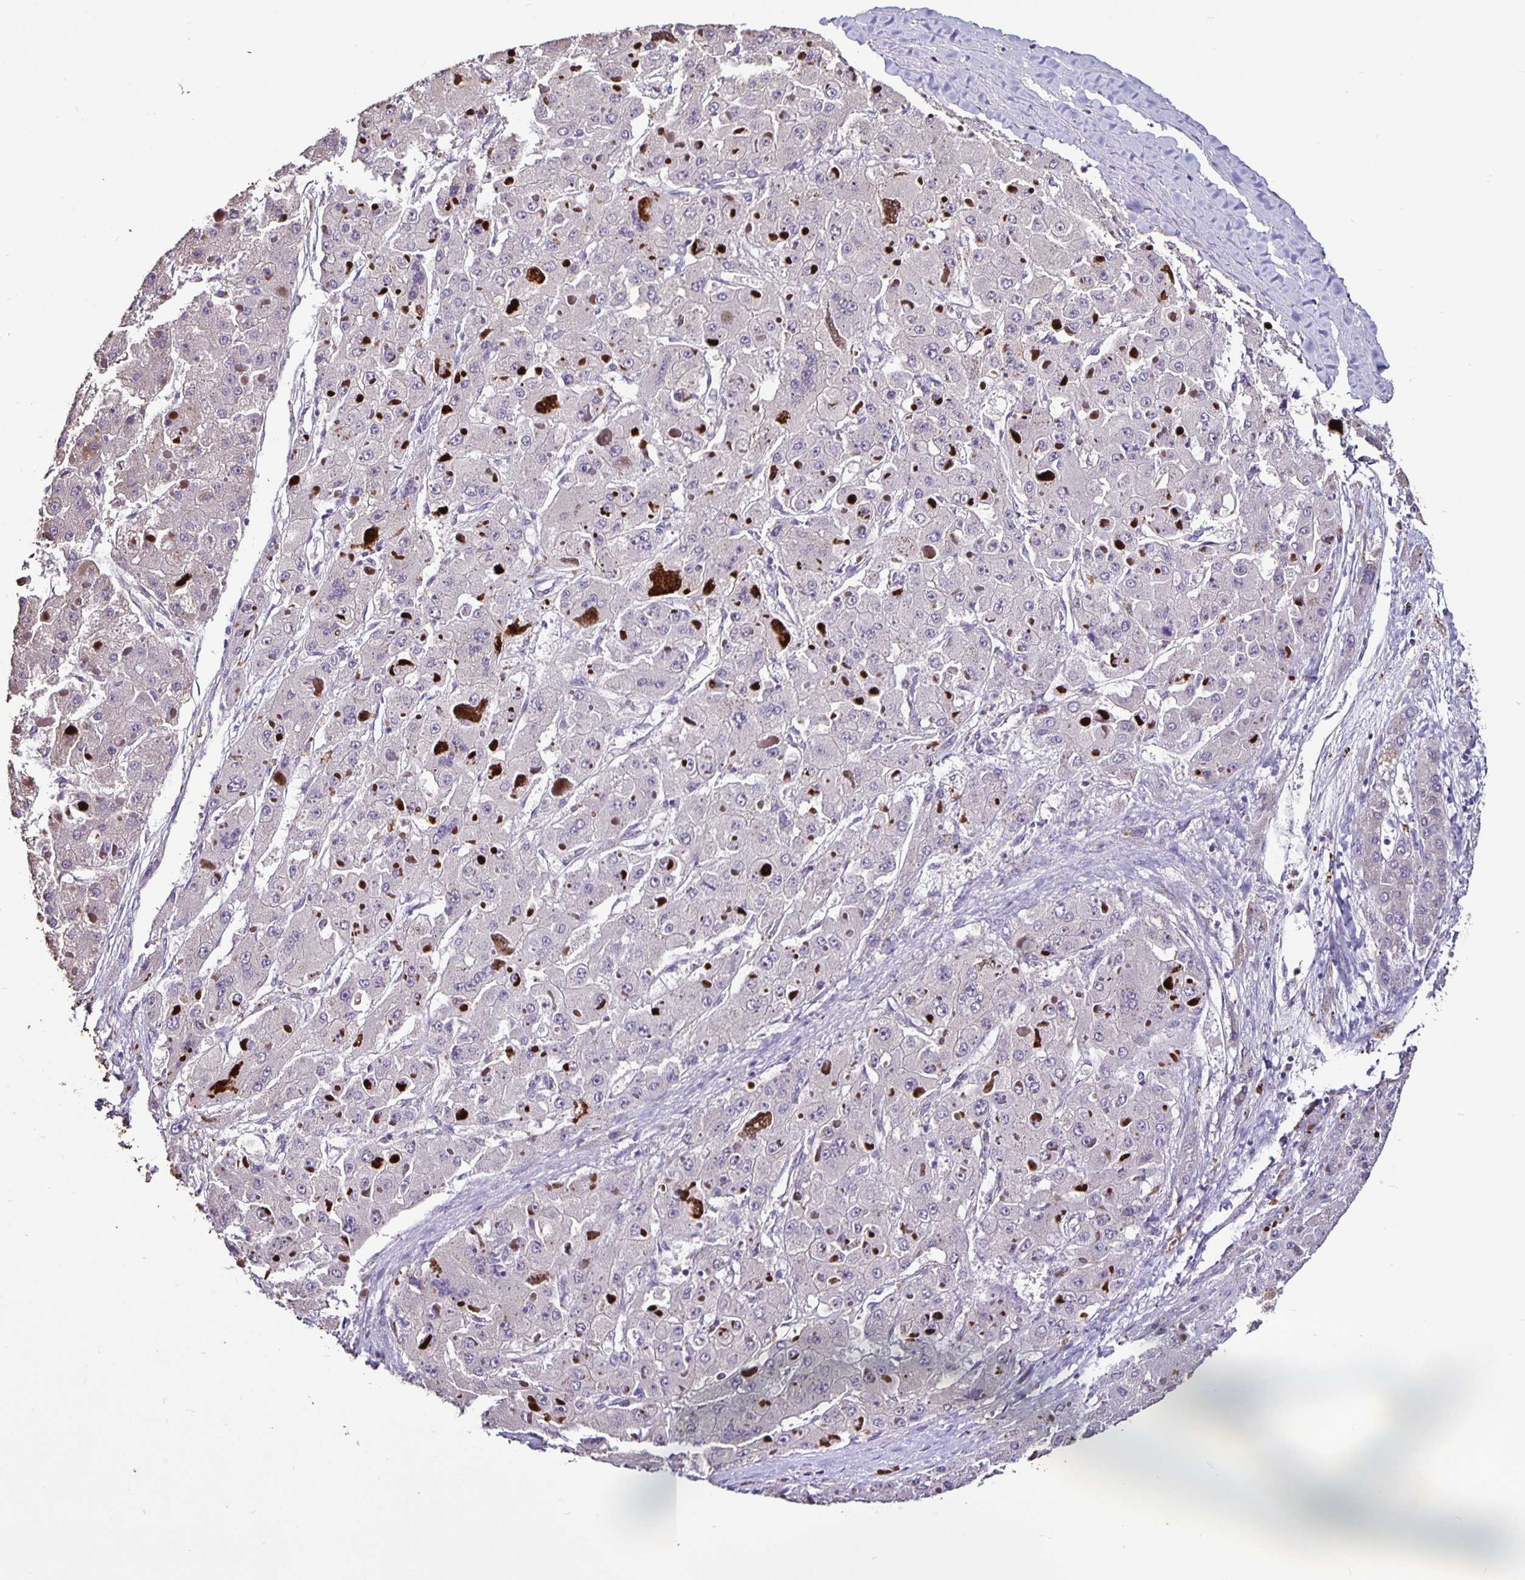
{"staining": {"intensity": "negative", "quantity": "none", "location": "none"}, "tissue": "liver cancer", "cell_type": "Tumor cells", "image_type": "cancer", "snomed": [{"axis": "morphology", "description": "Carcinoma, Hepatocellular, NOS"}, {"axis": "topography", "description": "Liver"}], "caption": "A high-resolution micrograph shows IHC staining of hepatocellular carcinoma (liver), which demonstrates no significant positivity in tumor cells.", "gene": "FCER1A", "patient": {"sex": "female", "age": 73}}